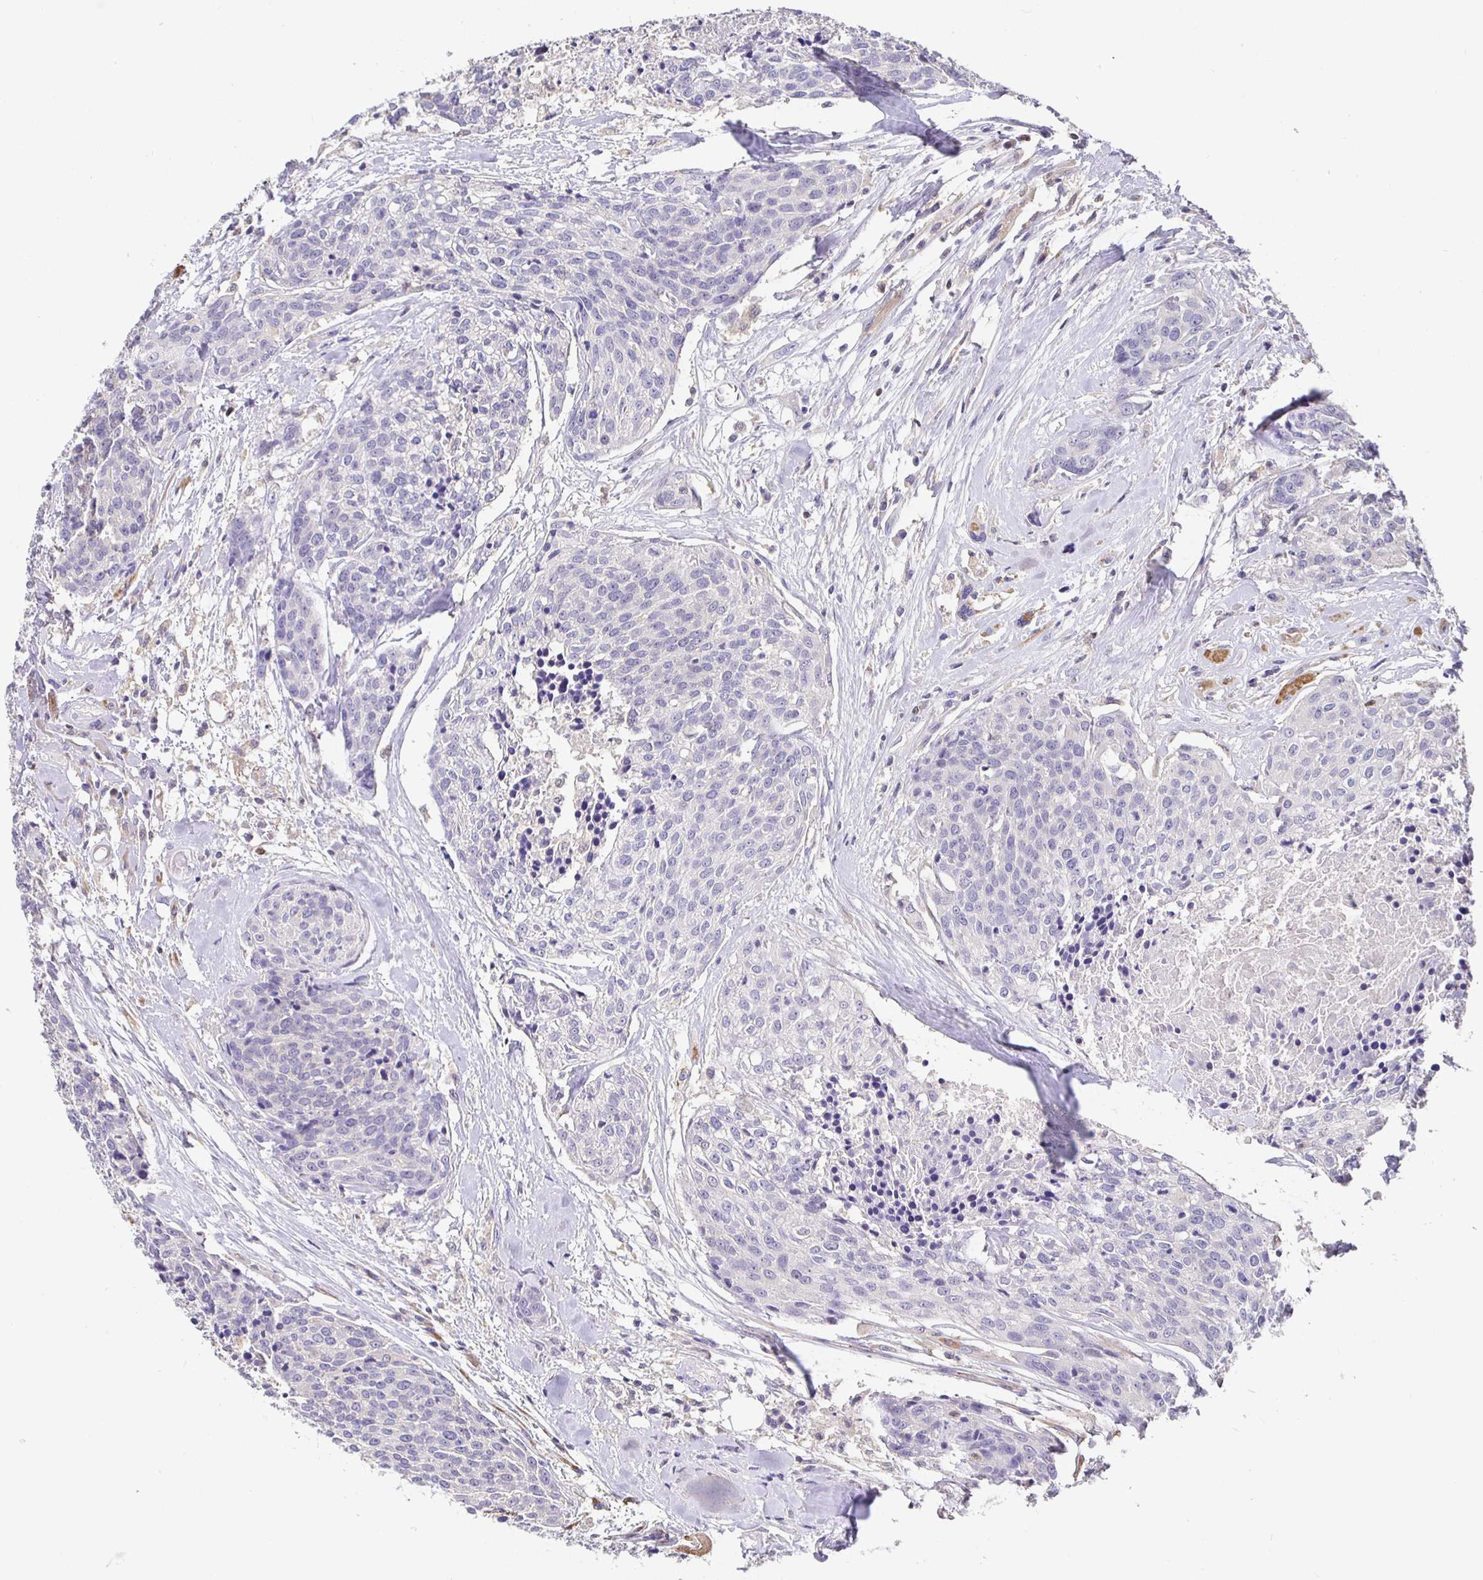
{"staining": {"intensity": "negative", "quantity": "none", "location": "none"}, "tissue": "head and neck cancer", "cell_type": "Tumor cells", "image_type": "cancer", "snomed": [{"axis": "morphology", "description": "Squamous cell carcinoma, NOS"}, {"axis": "topography", "description": "Oral tissue"}, {"axis": "topography", "description": "Head-Neck"}], "caption": "This is an IHC histopathology image of human squamous cell carcinoma (head and neck). There is no positivity in tumor cells.", "gene": "SATB1", "patient": {"sex": "male", "age": 64}}